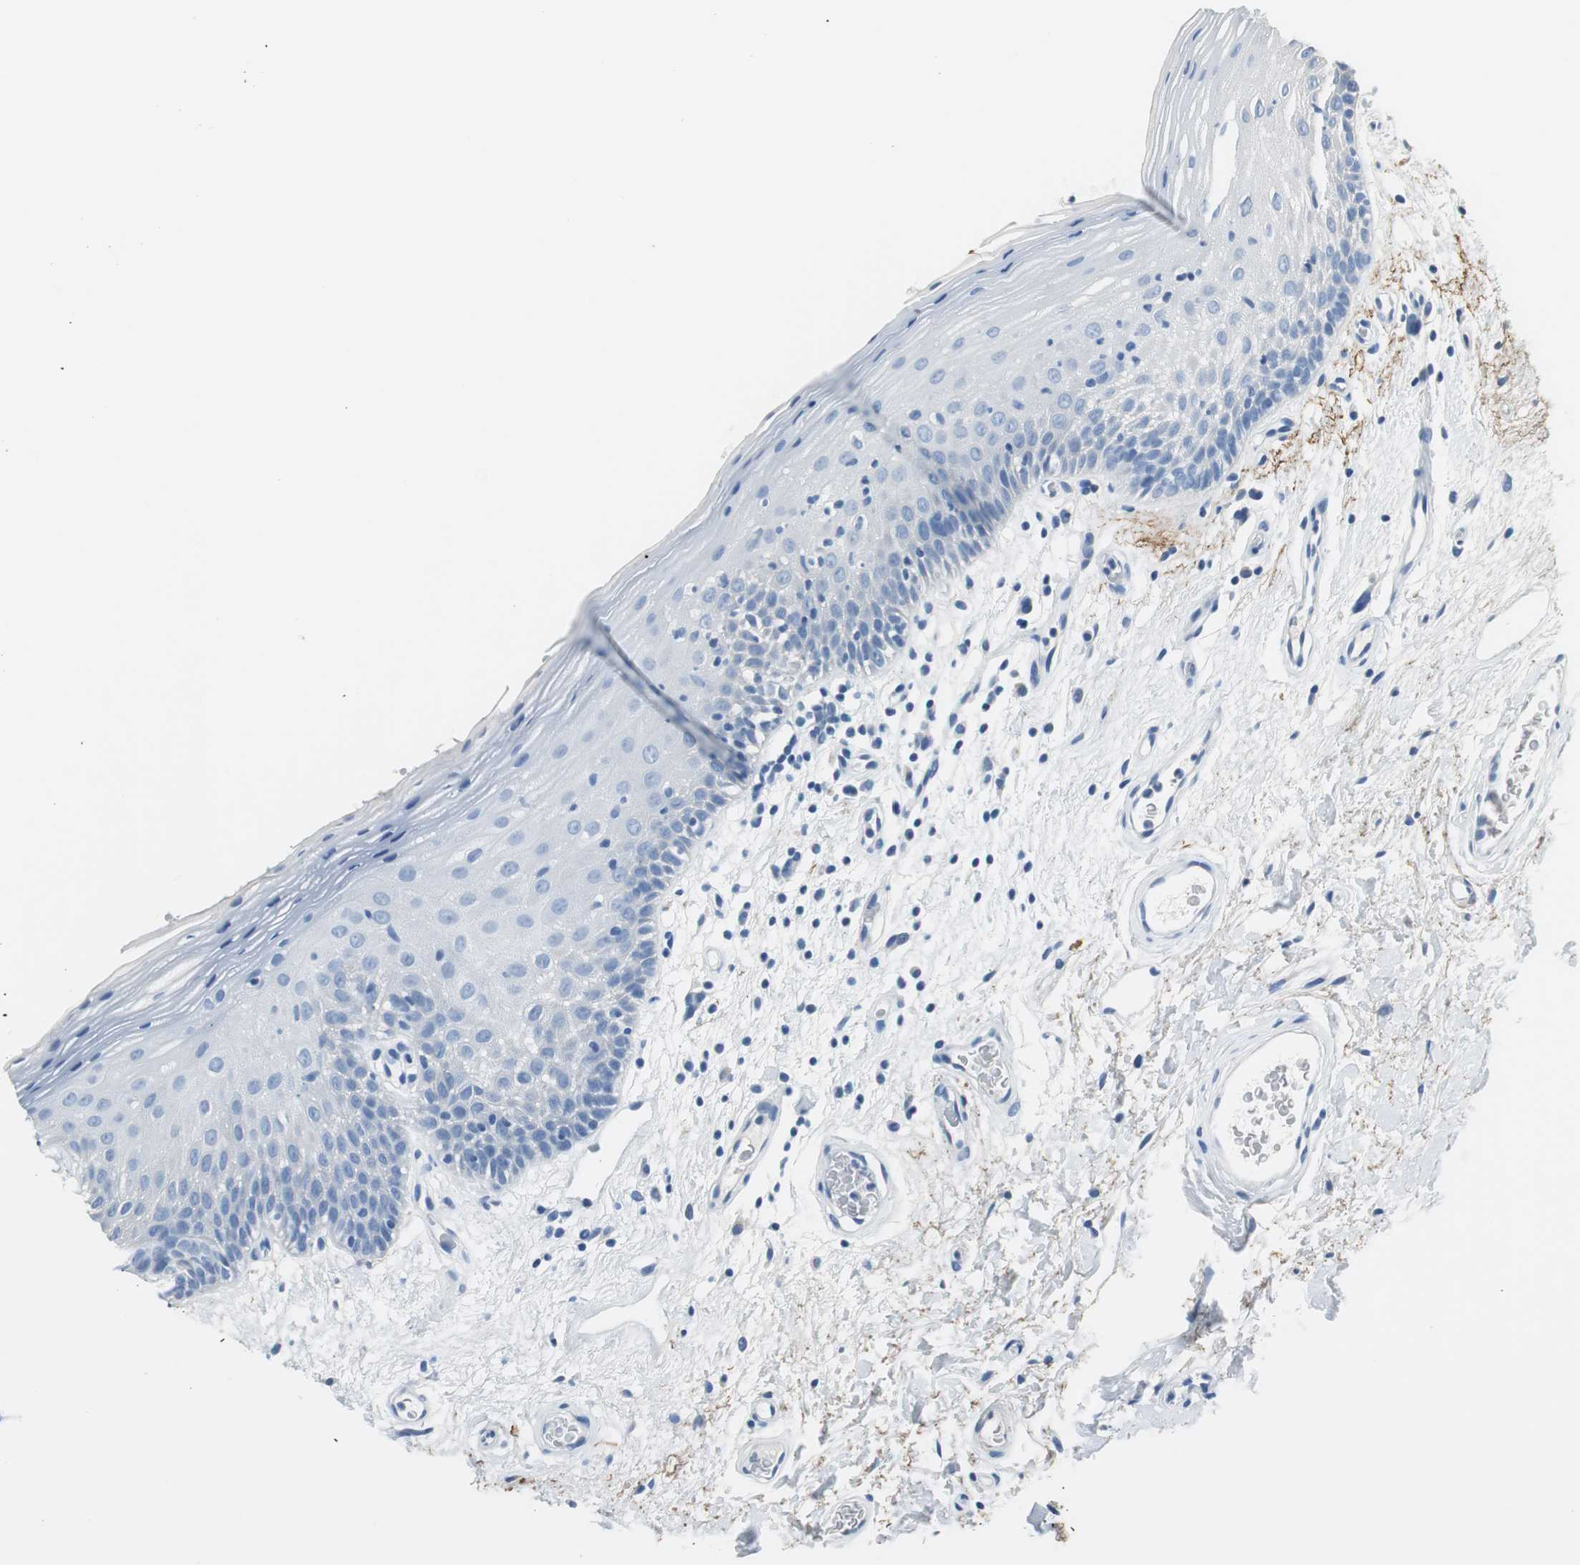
{"staining": {"intensity": "negative", "quantity": "none", "location": "none"}, "tissue": "oral mucosa", "cell_type": "Squamous epithelial cells", "image_type": "normal", "snomed": [{"axis": "morphology", "description": "Normal tissue, NOS"}, {"axis": "morphology", "description": "Squamous cell carcinoma, NOS"}, {"axis": "topography", "description": "Skeletal muscle"}, {"axis": "topography", "description": "Oral tissue"}, {"axis": "topography", "description": "Head-Neck"}], "caption": "Immunohistochemical staining of unremarkable human oral mucosa reveals no significant staining in squamous epithelial cells.", "gene": "MUC7", "patient": {"sex": "male", "age": 71}}